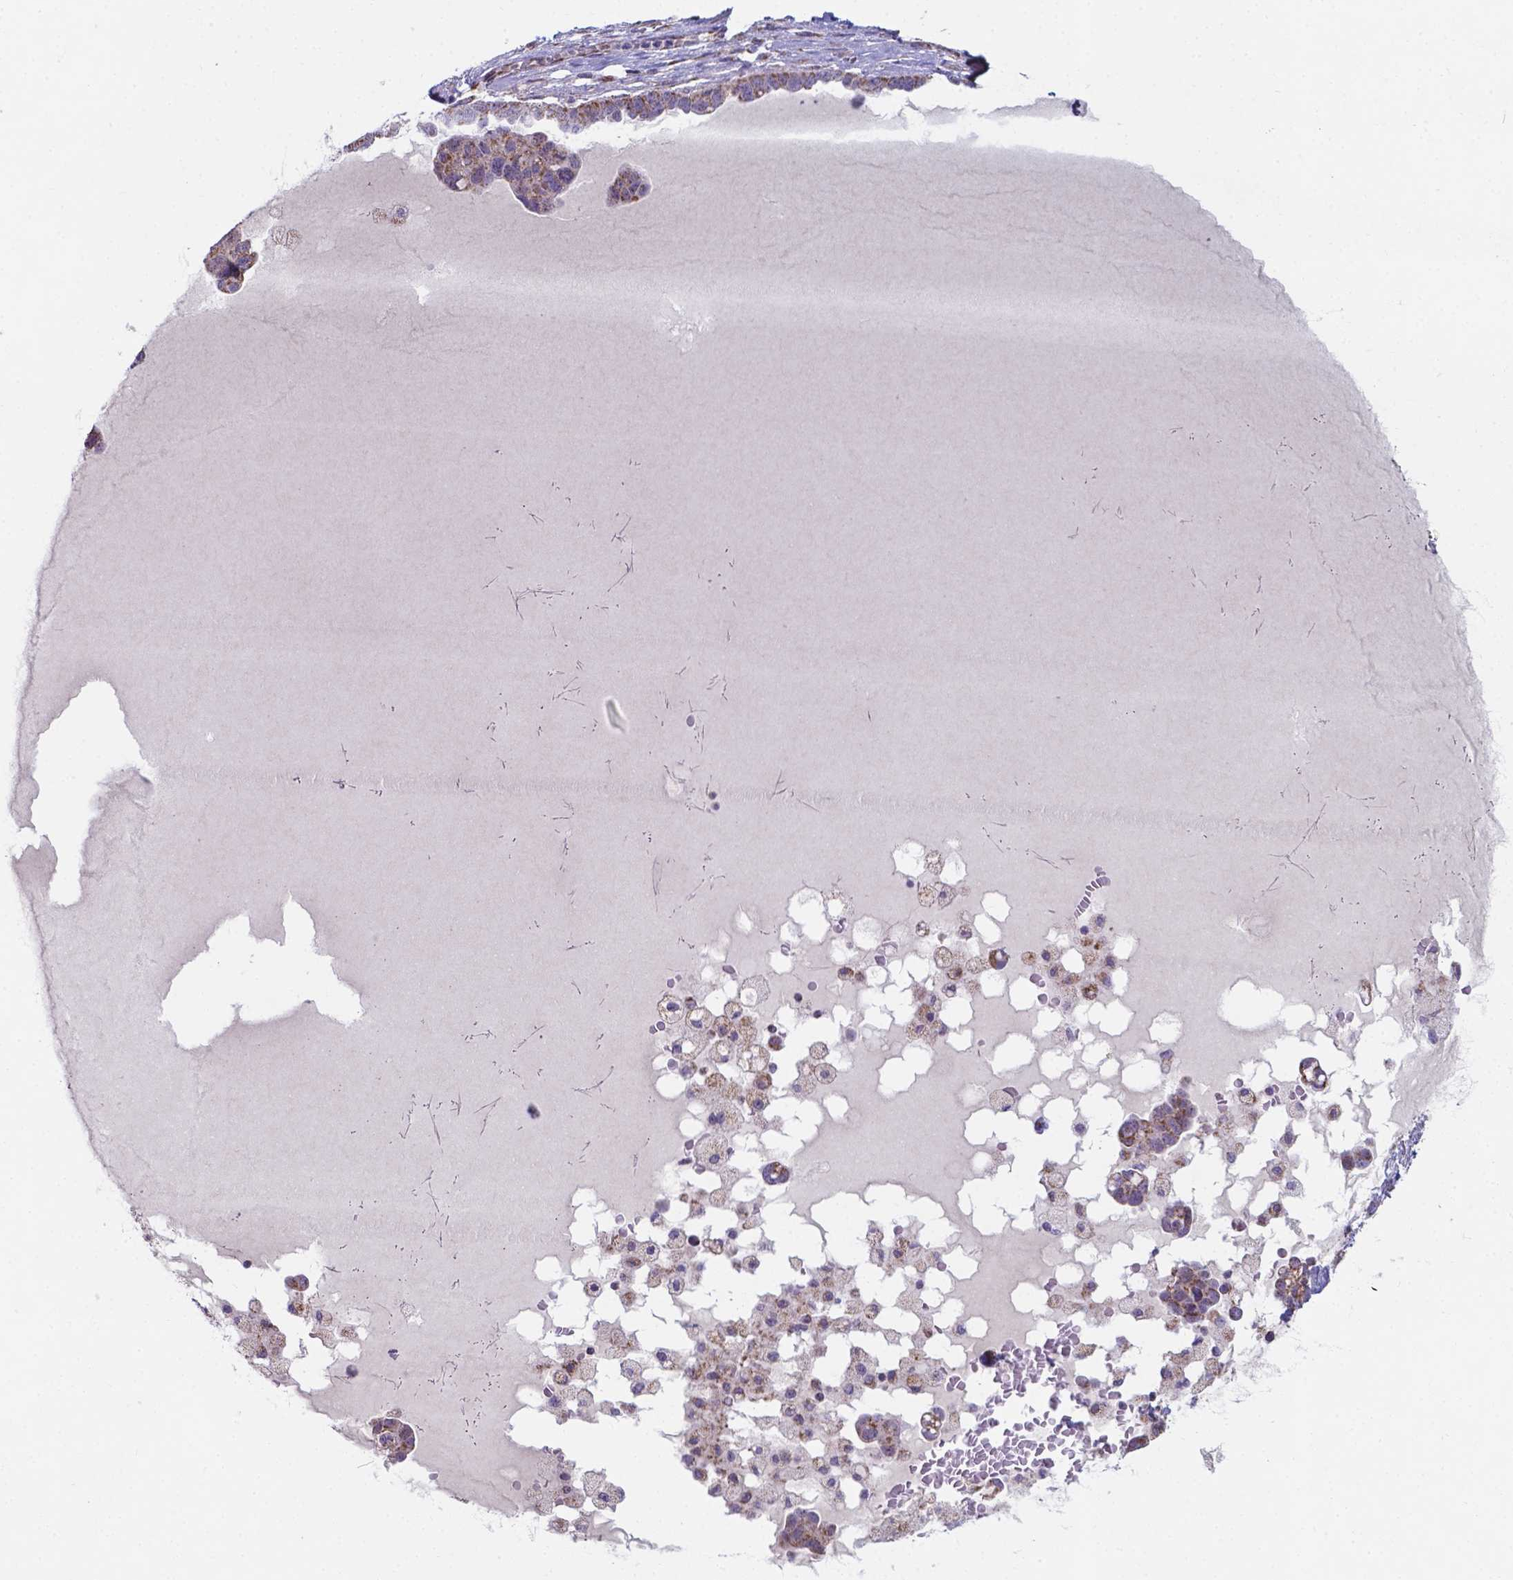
{"staining": {"intensity": "weak", "quantity": "<25%", "location": "cytoplasmic/membranous"}, "tissue": "ovarian cancer", "cell_type": "Tumor cells", "image_type": "cancer", "snomed": [{"axis": "morphology", "description": "Cystadenocarcinoma, serous, NOS"}, {"axis": "topography", "description": "Ovary"}], "caption": "This is an immunohistochemistry (IHC) photomicrograph of human ovarian cancer (serous cystadenocarcinoma). There is no staining in tumor cells.", "gene": "FAM114A1", "patient": {"sex": "female", "age": 54}}